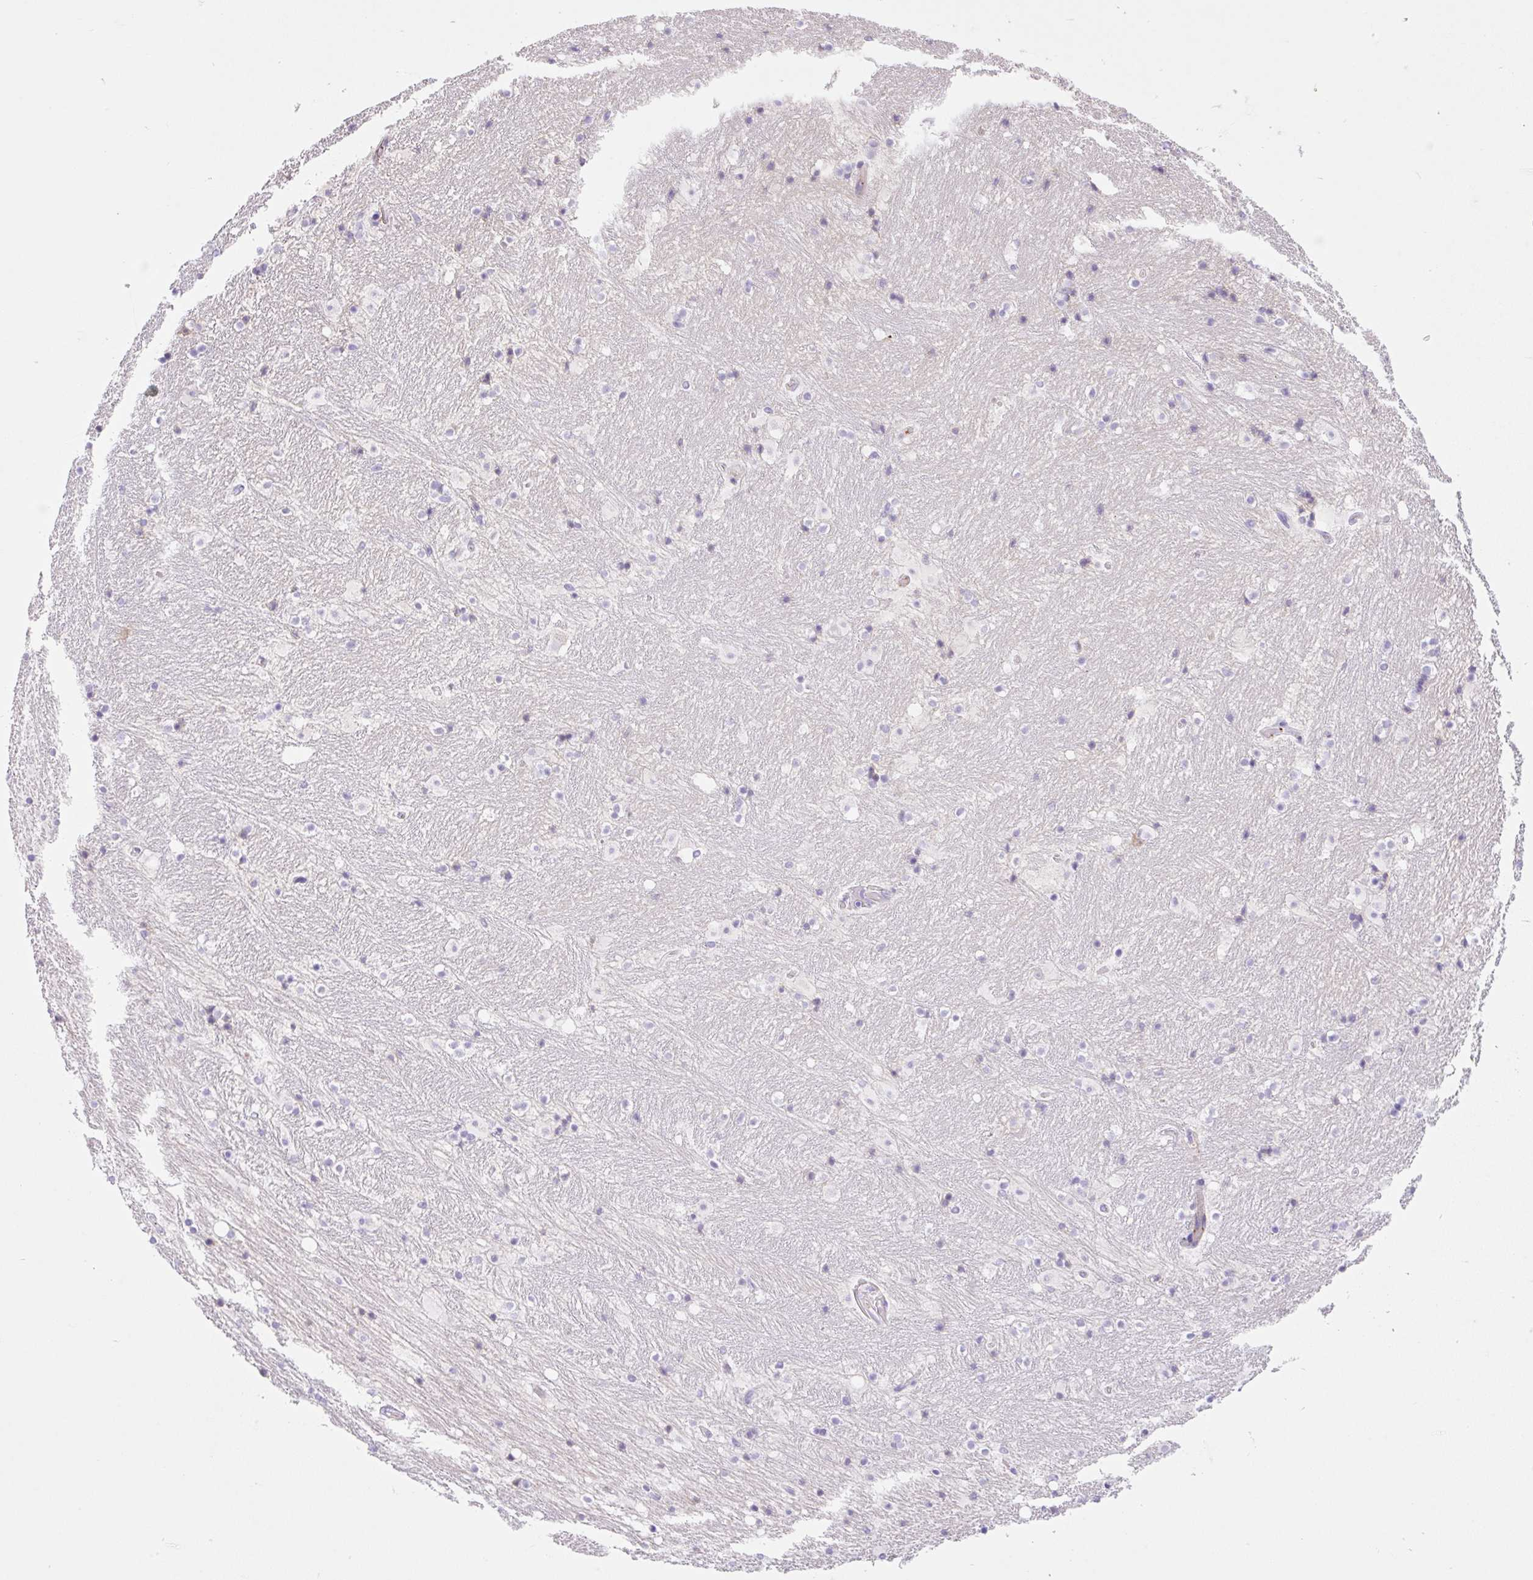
{"staining": {"intensity": "negative", "quantity": "none", "location": "none"}, "tissue": "caudate", "cell_type": "Glial cells", "image_type": "normal", "snomed": [{"axis": "morphology", "description": "Normal tissue, NOS"}, {"axis": "topography", "description": "Lateral ventricle wall"}], "caption": "IHC micrograph of normal caudate: human caudate stained with DAB displays no significant protein positivity in glial cells.", "gene": "TDRD15", "patient": {"sex": "male", "age": 37}}